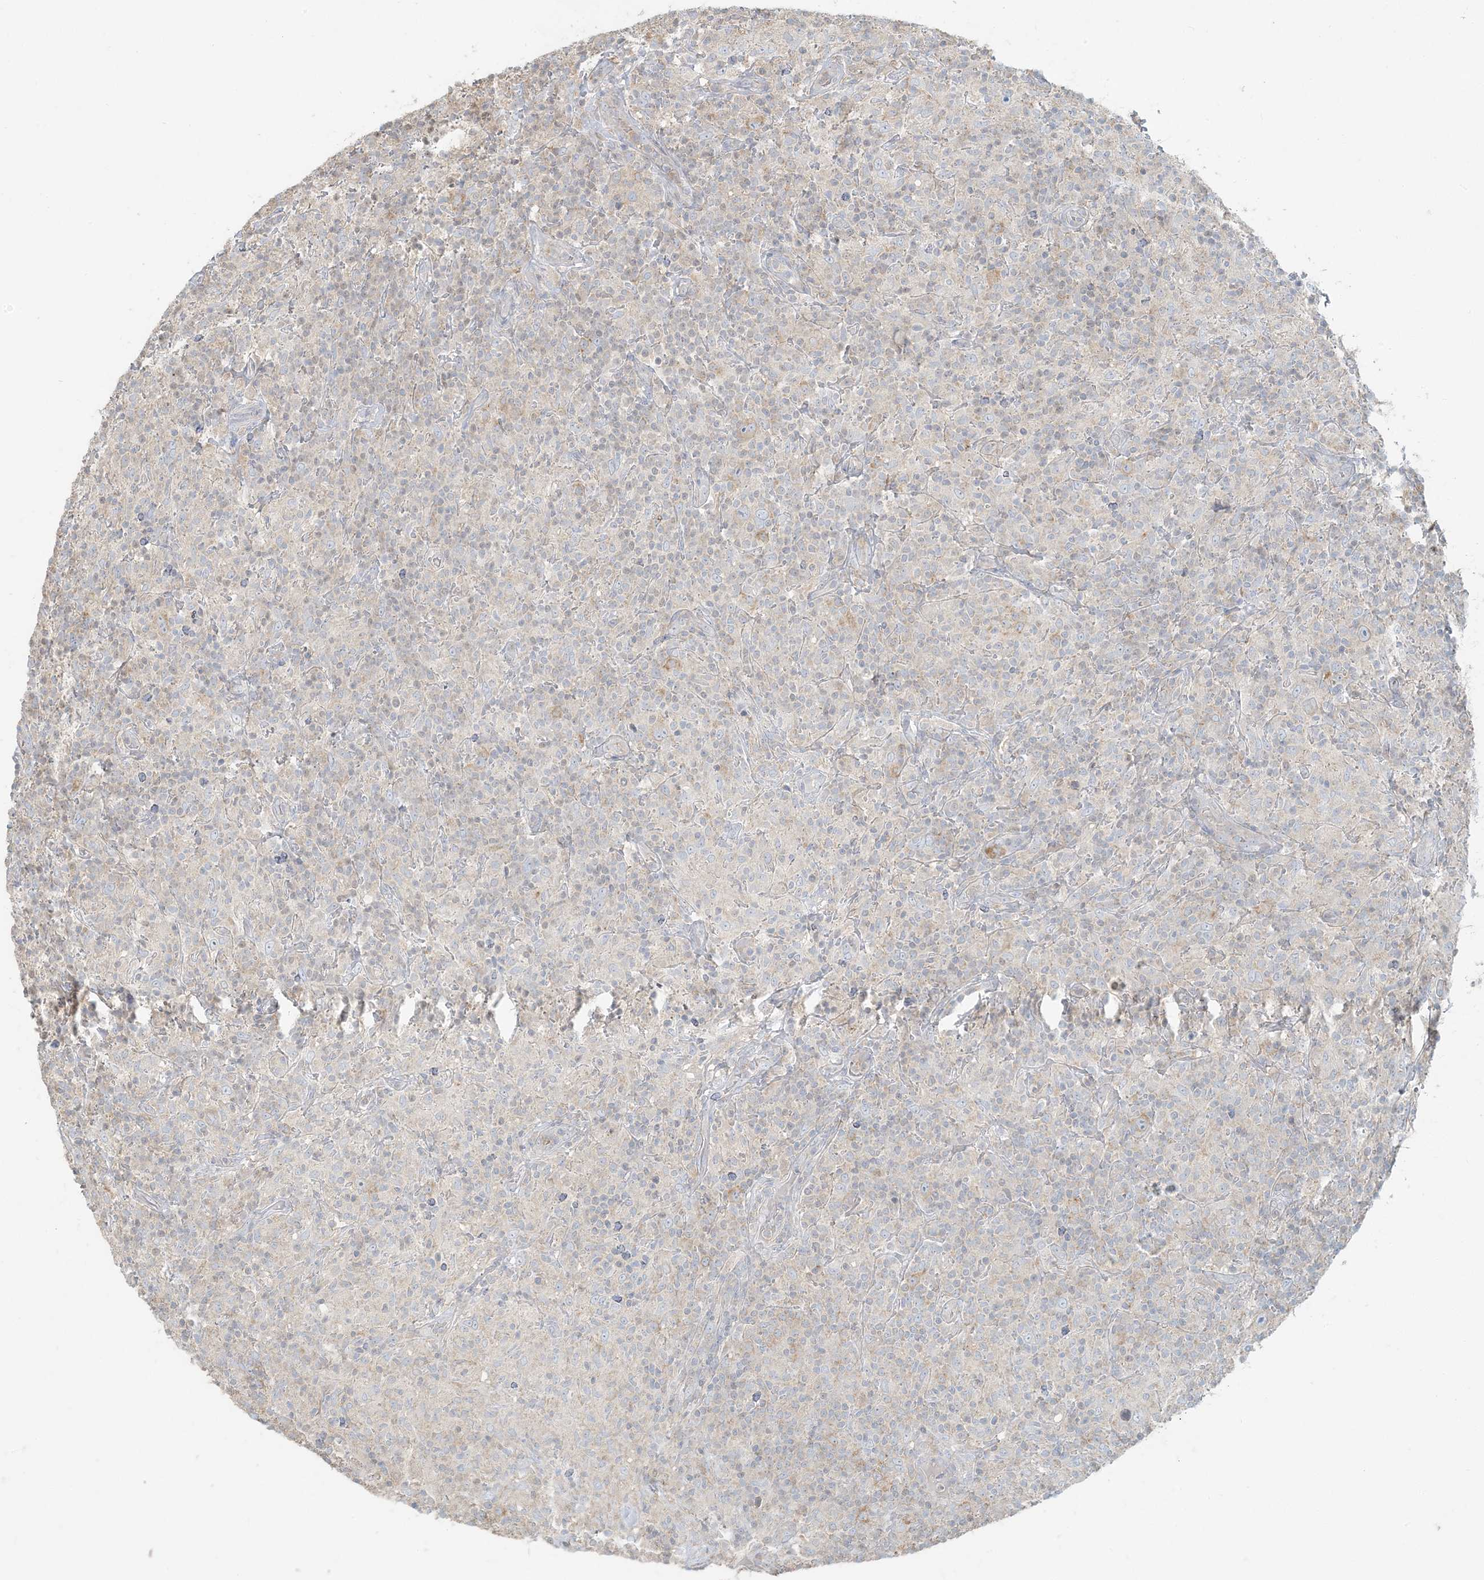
{"staining": {"intensity": "negative", "quantity": "none", "location": "none"}, "tissue": "lymphoma", "cell_type": "Tumor cells", "image_type": "cancer", "snomed": [{"axis": "morphology", "description": "Hodgkin's disease, NOS"}, {"axis": "topography", "description": "Lymph node"}], "caption": "Photomicrograph shows no protein expression in tumor cells of Hodgkin's disease tissue.", "gene": "HACL1", "patient": {"sex": "male", "age": 70}}